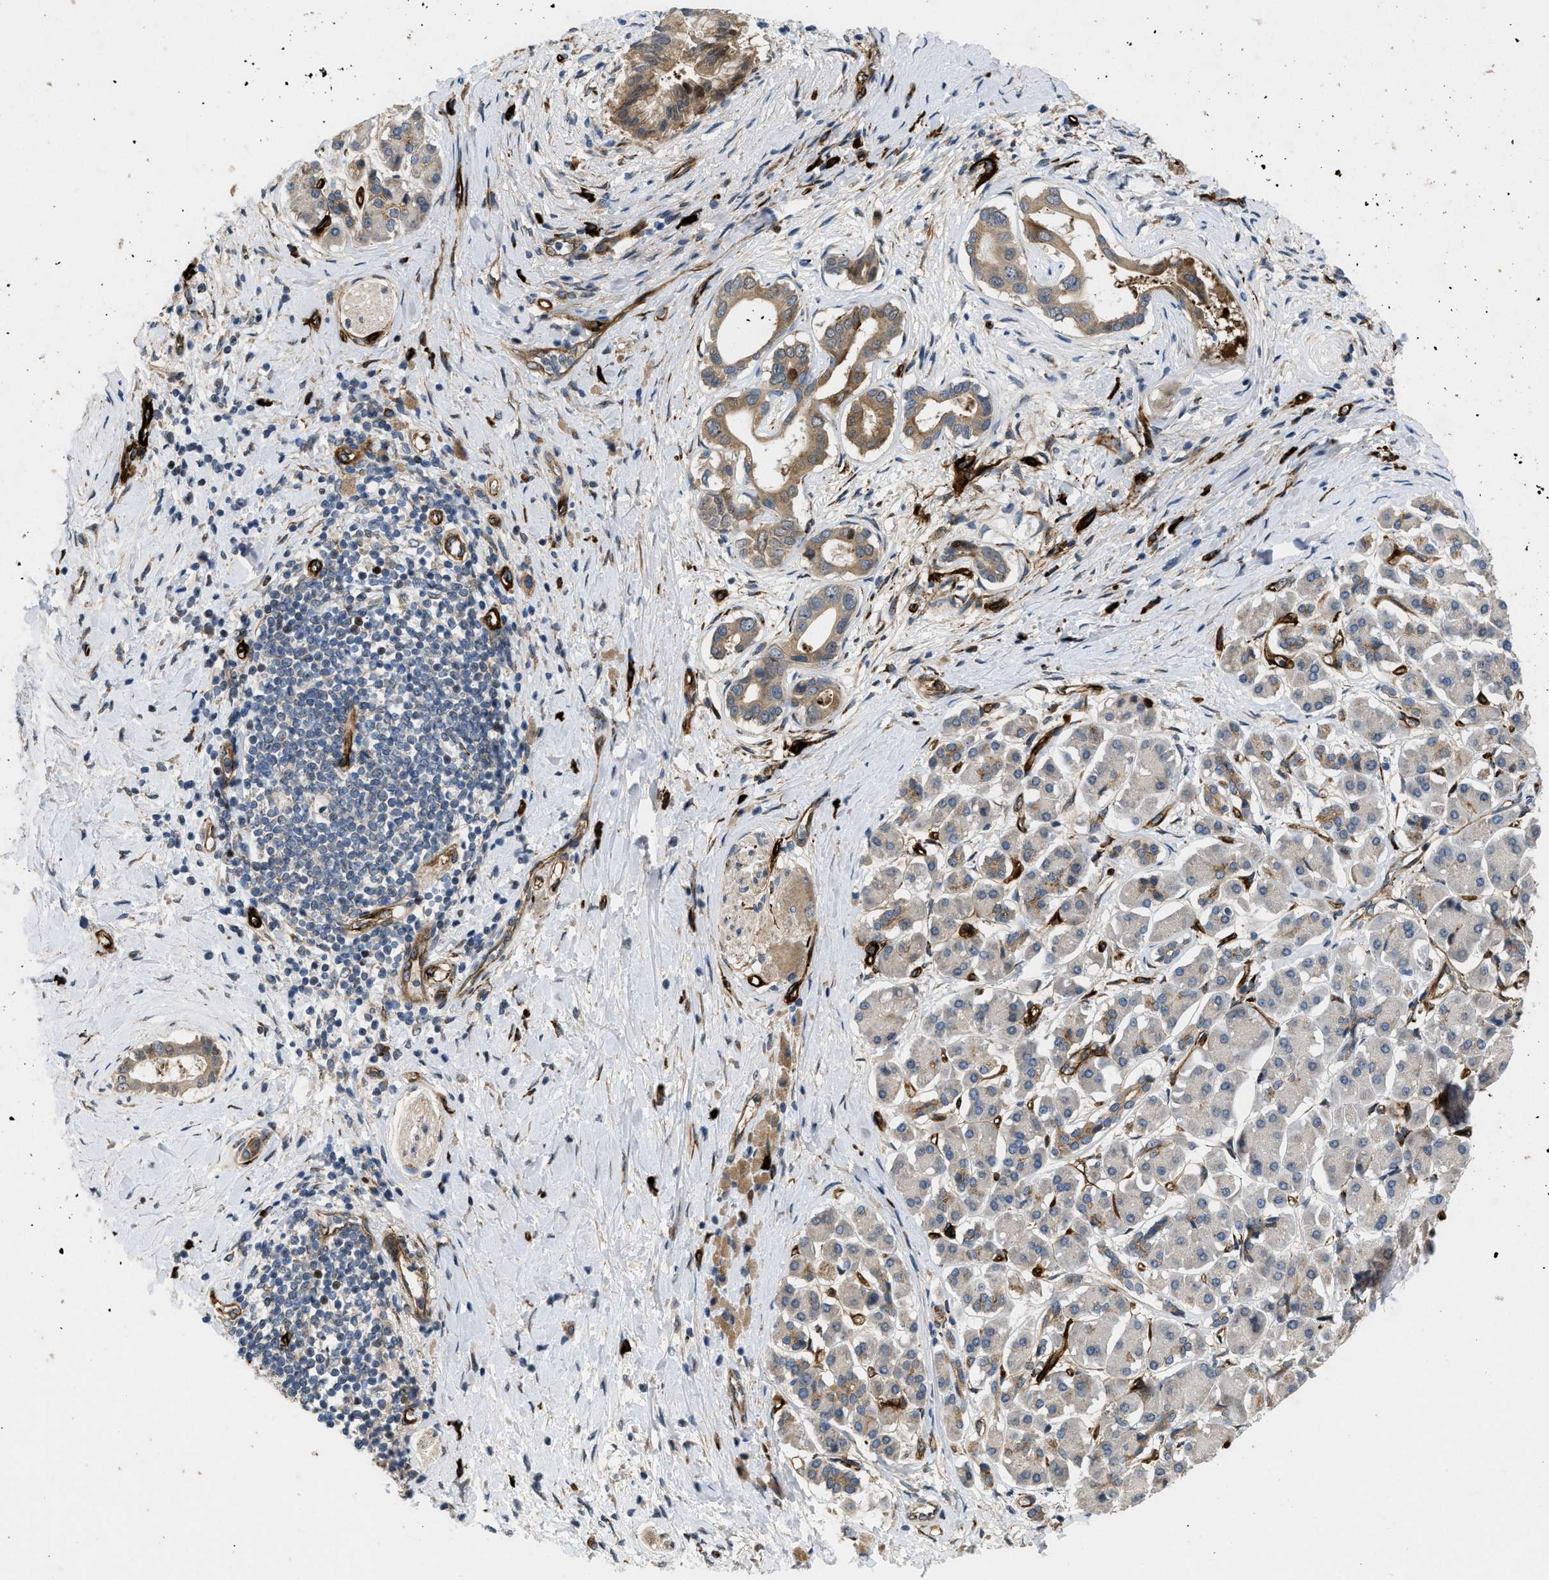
{"staining": {"intensity": "moderate", "quantity": ">75%", "location": "cytoplasmic/membranous"}, "tissue": "pancreatic cancer", "cell_type": "Tumor cells", "image_type": "cancer", "snomed": [{"axis": "morphology", "description": "Adenocarcinoma, NOS"}, {"axis": "topography", "description": "Pancreas"}], "caption": "Moderate cytoplasmic/membranous expression for a protein is appreciated in about >75% of tumor cells of pancreatic cancer using immunohistochemistry (IHC).", "gene": "HSPA12B", "patient": {"sex": "male", "age": 55}}